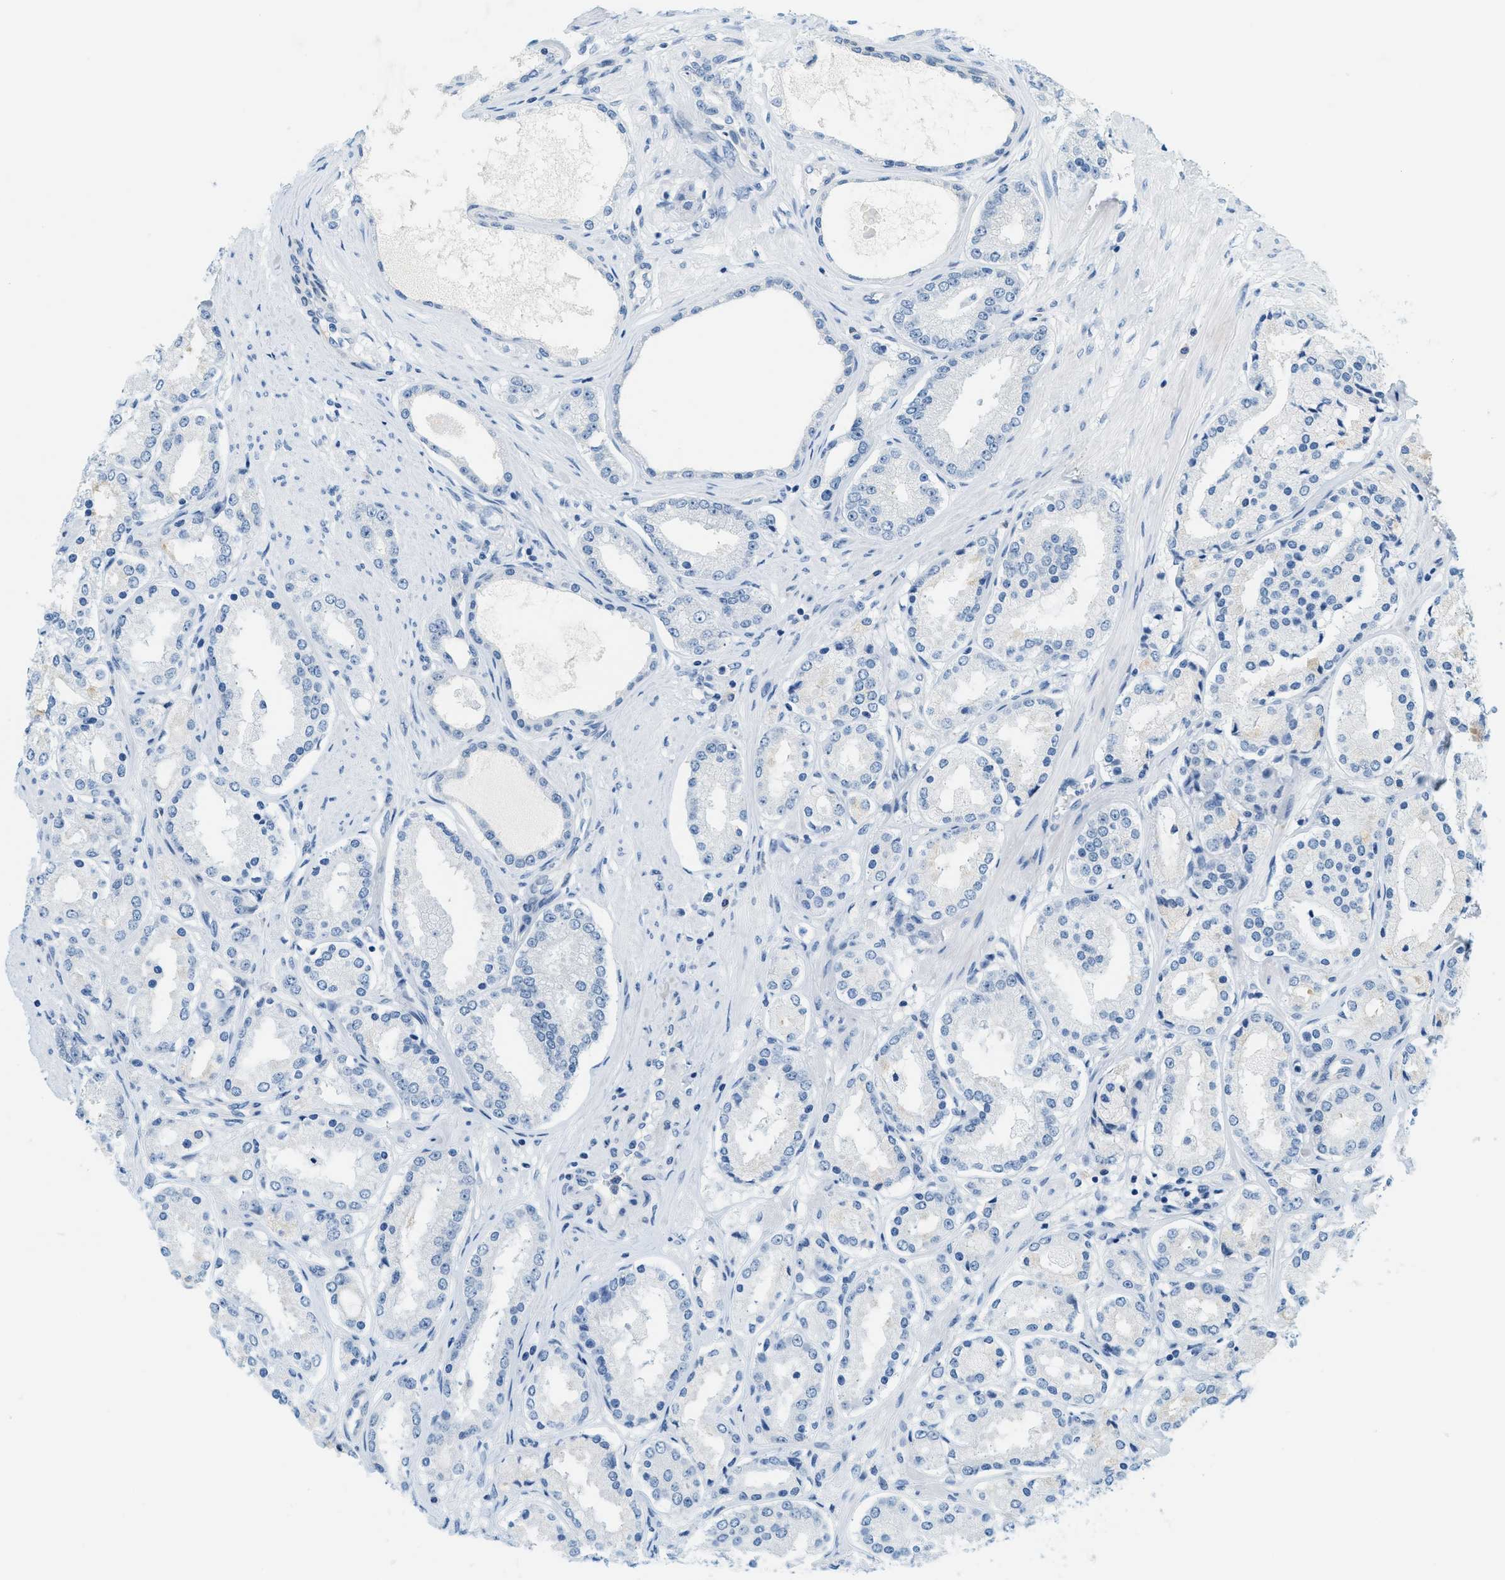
{"staining": {"intensity": "negative", "quantity": "none", "location": "none"}, "tissue": "prostate cancer", "cell_type": "Tumor cells", "image_type": "cancer", "snomed": [{"axis": "morphology", "description": "Adenocarcinoma, Low grade"}, {"axis": "topography", "description": "Prostate"}], "caption": "High power microscopy histopathology image of an immunohistochemistry photomicrograph of adenocarcinoma (low-grade) (prostate), revealing no significant staining in tumor cells.", "gene": "CYP4X1", "patient": {"sex": "male", "age": 63}}